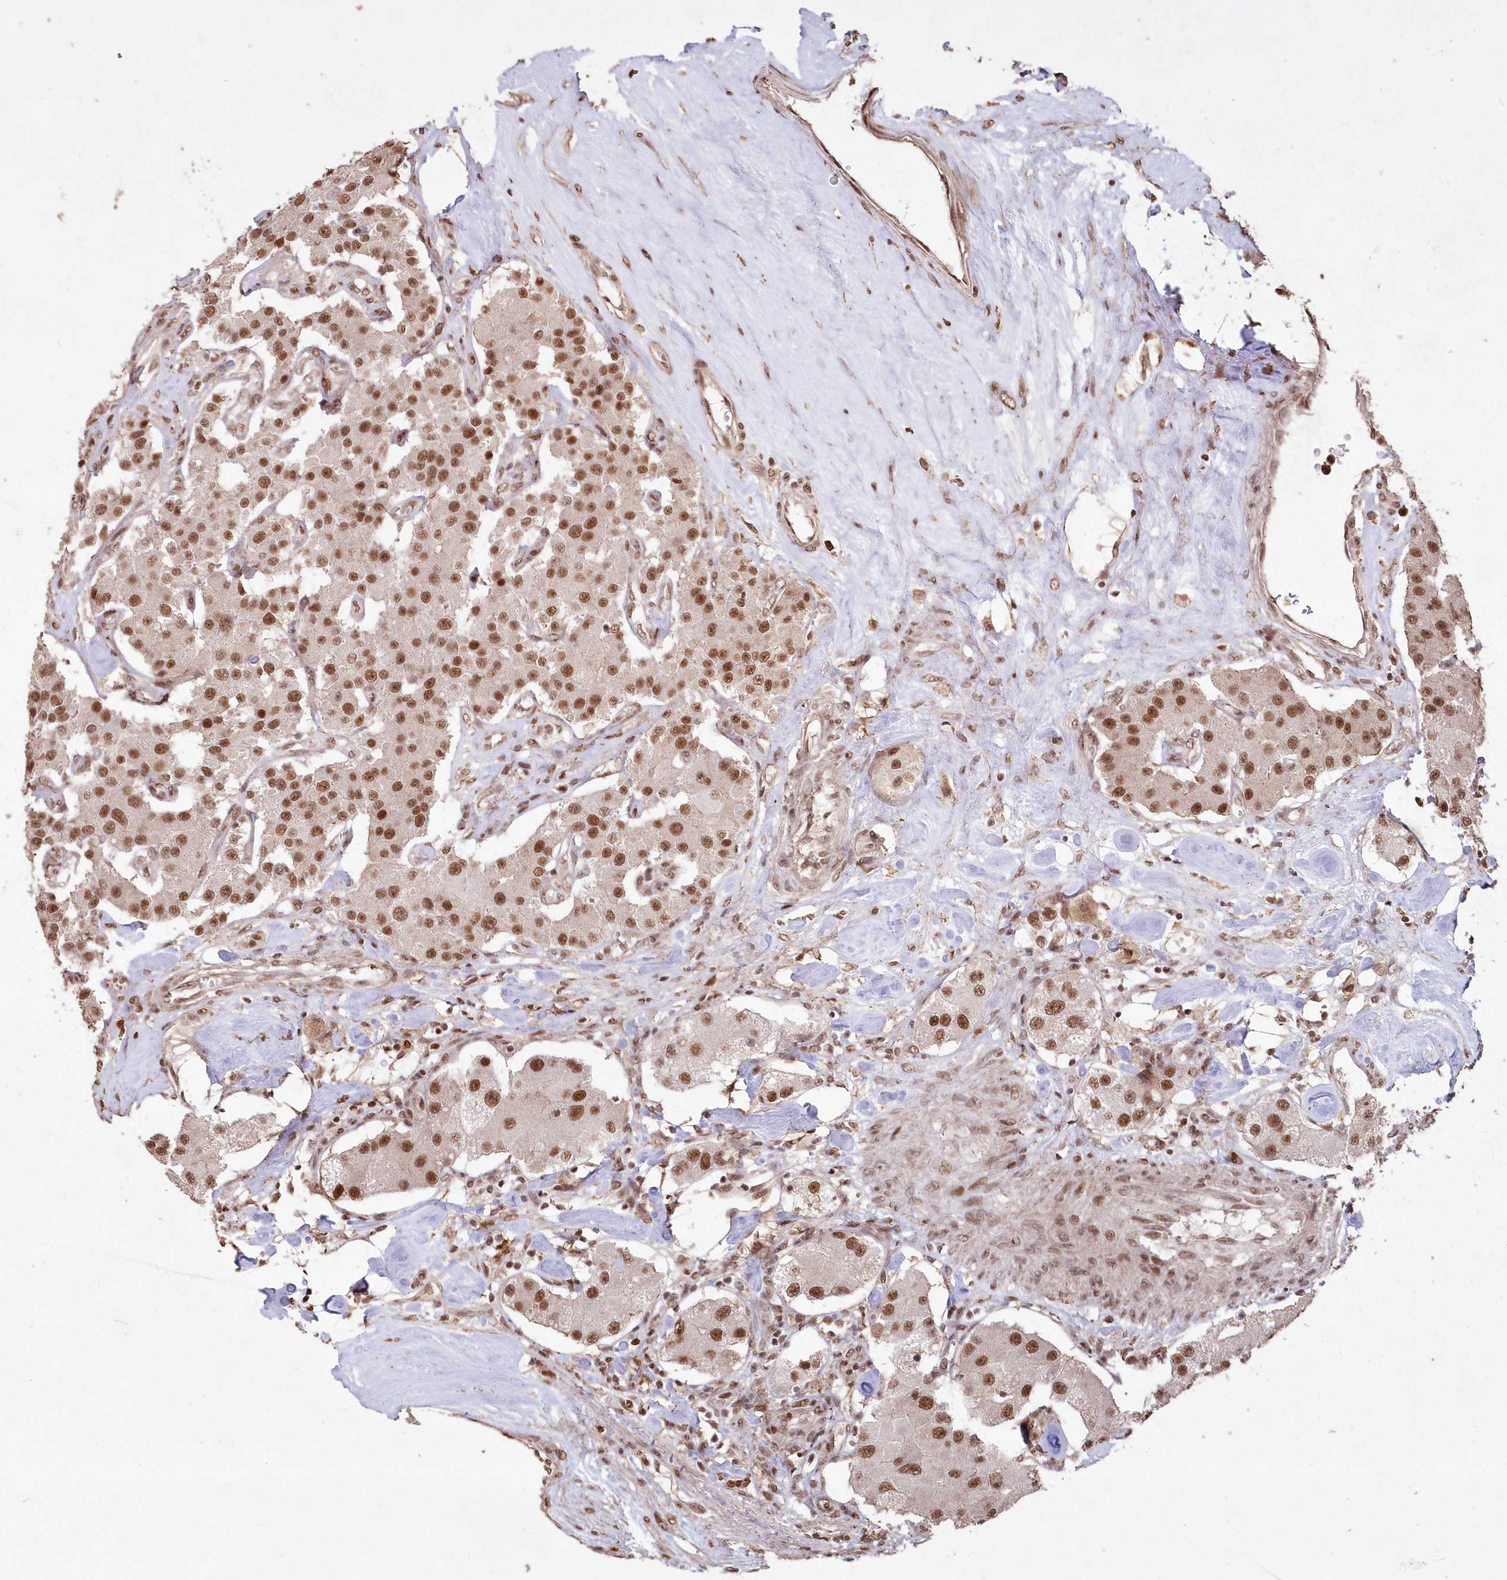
{"staining": {"intensity": "moderate", "quantity": ">75%", "location": "nuclear"}, "tissue": "carcinoid", "cell_type": "Tumor cells", "image_type": "cancer", "snomed": [{"axis": "morphology", "description": "Carcinoid, malignant, NOS"}, {"axis": "topography", "description": "Pancreas"}], "caption": "High-power microscopy captured an immunohistochemistry (IHC) histopathology image of carcinoid (malignant), revealing moderate nuclear staining in about >75% of tumor cells. Using DAB (3,3'-diaminobenzidine) (brown) and hematoxylin (blue) stains, captured at high magnification using brightfield microscopy.", "gene": "PDS5A", "patient": {"sex": "male", "age": 41}}